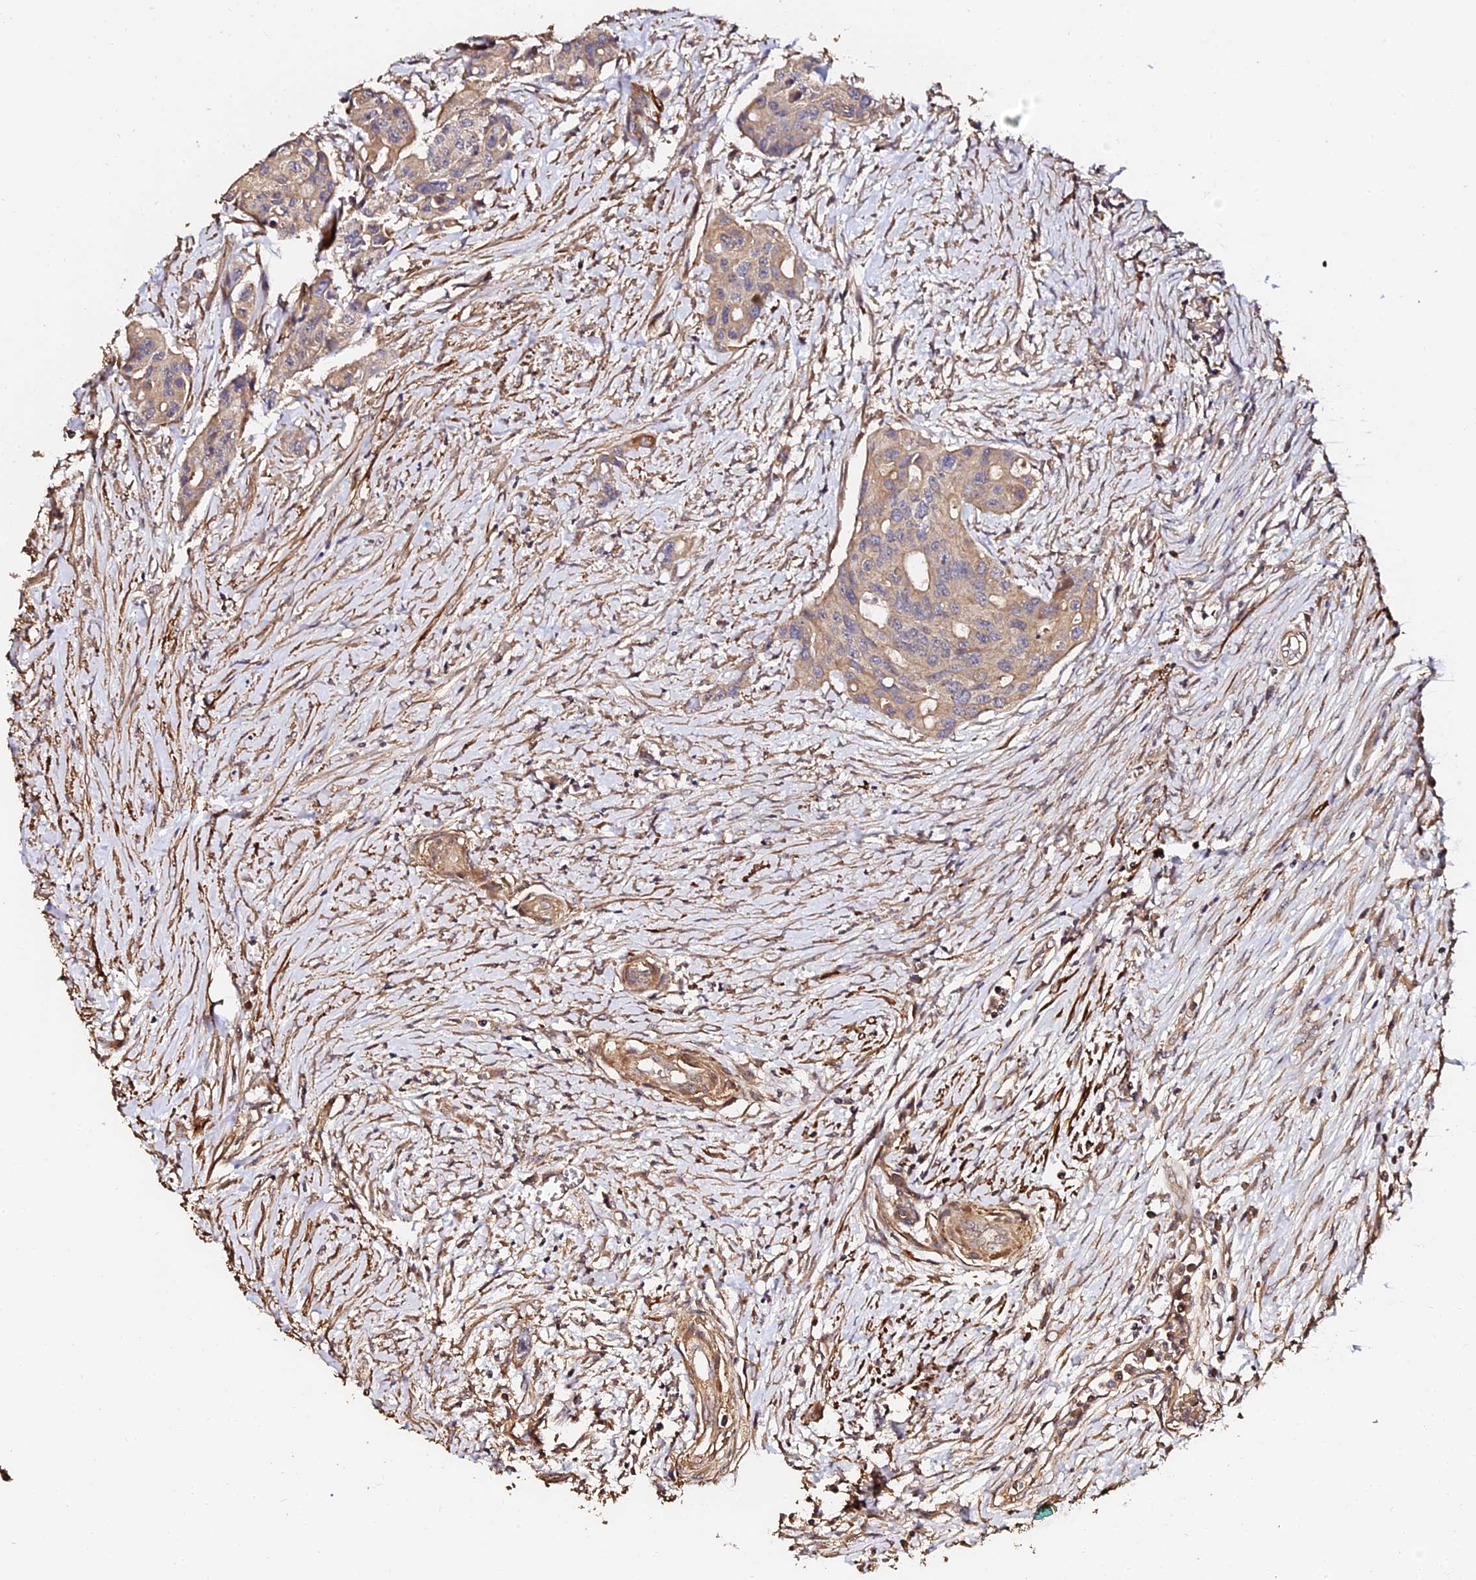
{"staining": {"intensity": "weak", "quantity": "25%-75%", "location": "cytoplasmic/membranous"}, "tissue": "colorectal cancer", "cell_type": "Tumor cells", "image_type": "cancer", "snomed": [{"axis": "morphology", "description": "Adenocarcinoma, NOS"}, {"axis": "topography", "description": "Colon"}], "caption": "Tumor cells display weak cytoplasmic/membranous staining in approximately 25%-75% of cells in colorectal cancer.", "gene": "TDO2", "patient": {"sex": "male", "age": 77}}